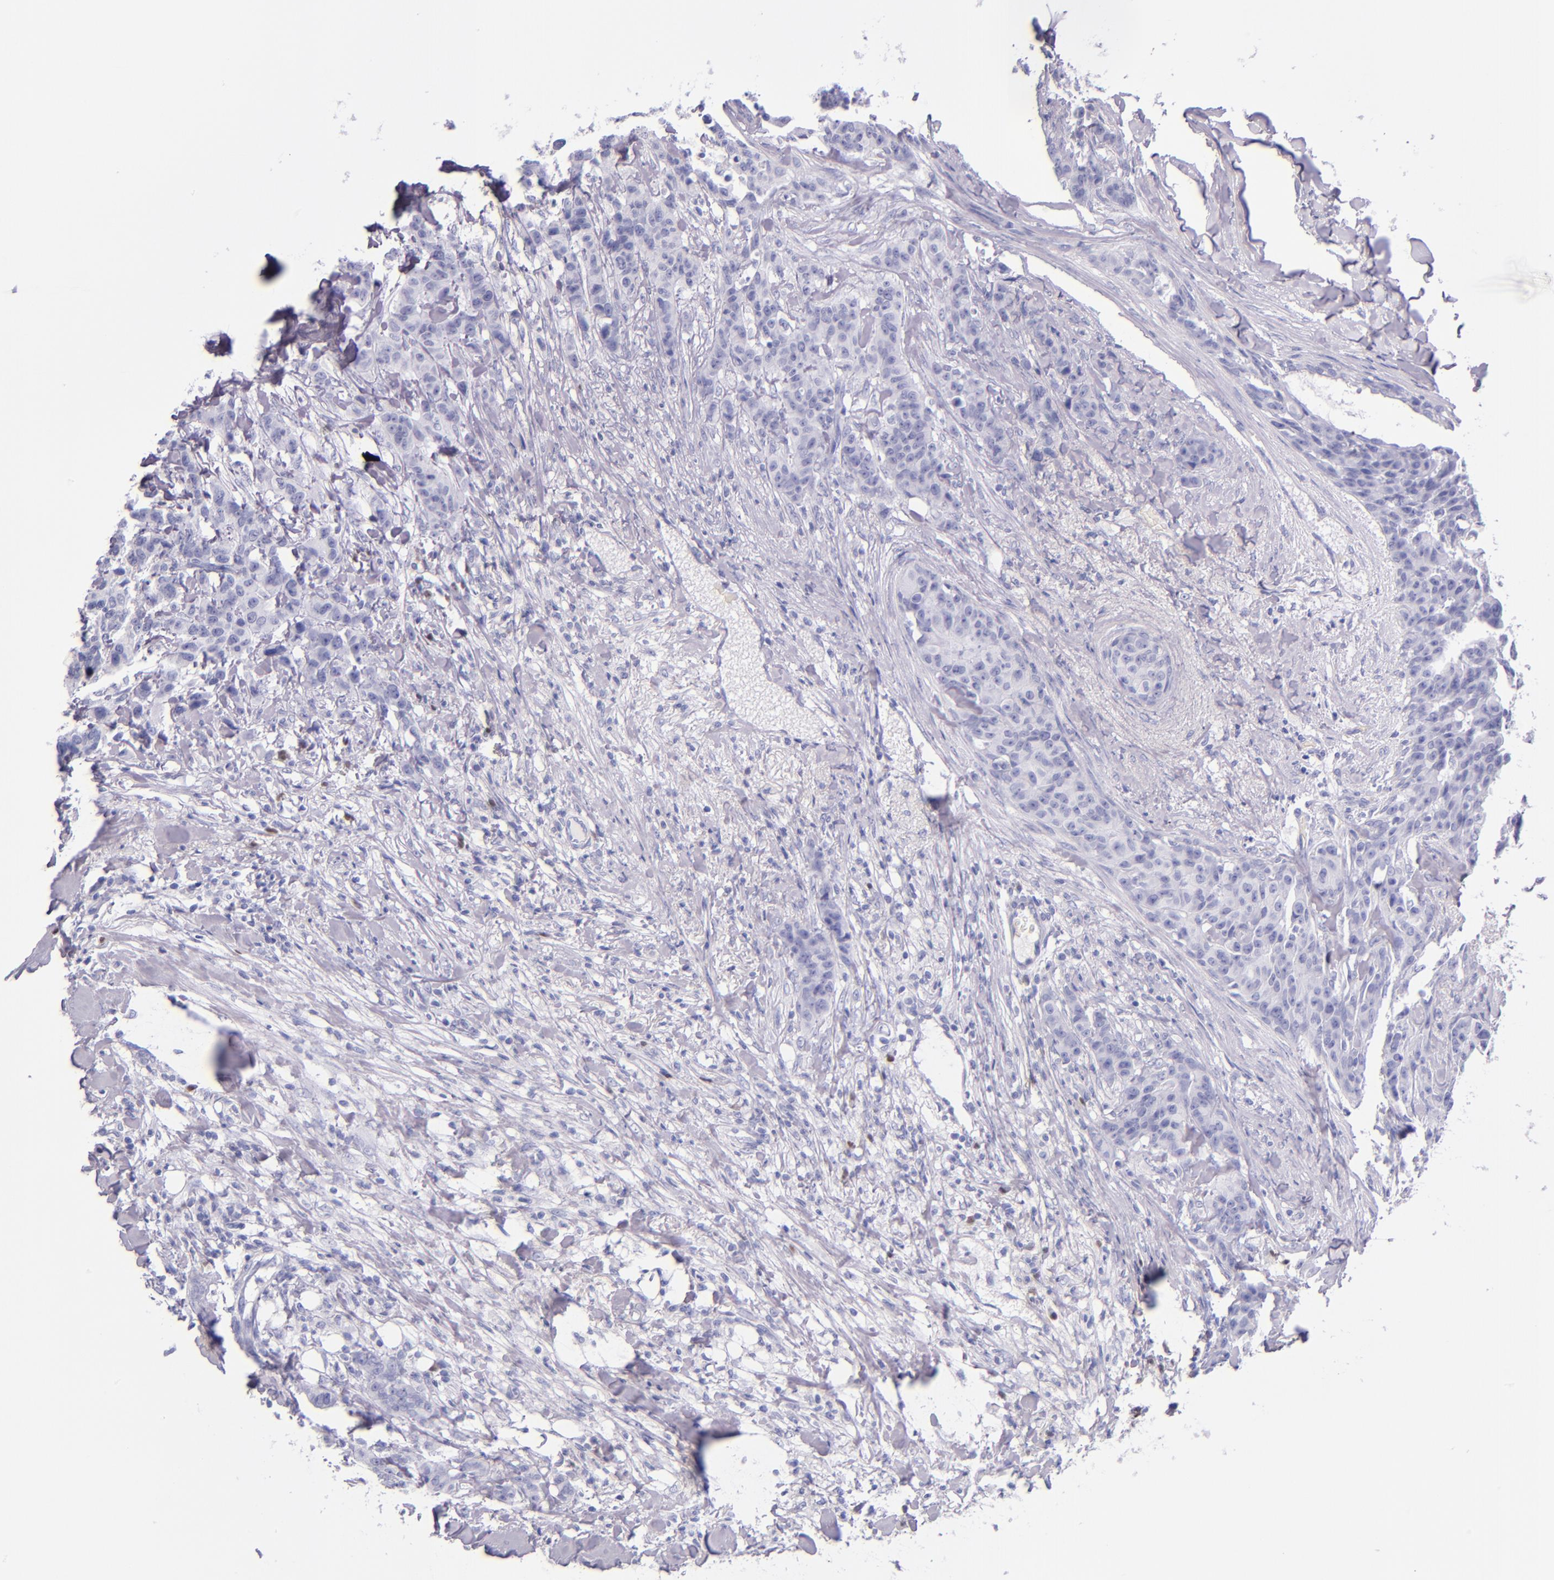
{"staining": {"intensity": "negative", "quantity": "none", "location": "none"}, "tissue": "breast cancer", "cell_type": "Tumor cells", "image_type": "cancer", "snomed": [{"axis": "morphology", "description": "Duct carcinoma"}, {"axis": "topography", "description": "Breast"}], "caption": "The immunohistochemistry photomicrograph has no significant expression in tumor cells of breast cancer (invasive ductal carcinoma) tissue.", "gene": "IRF4", "patient": {"sex": "female", "age": 40}}